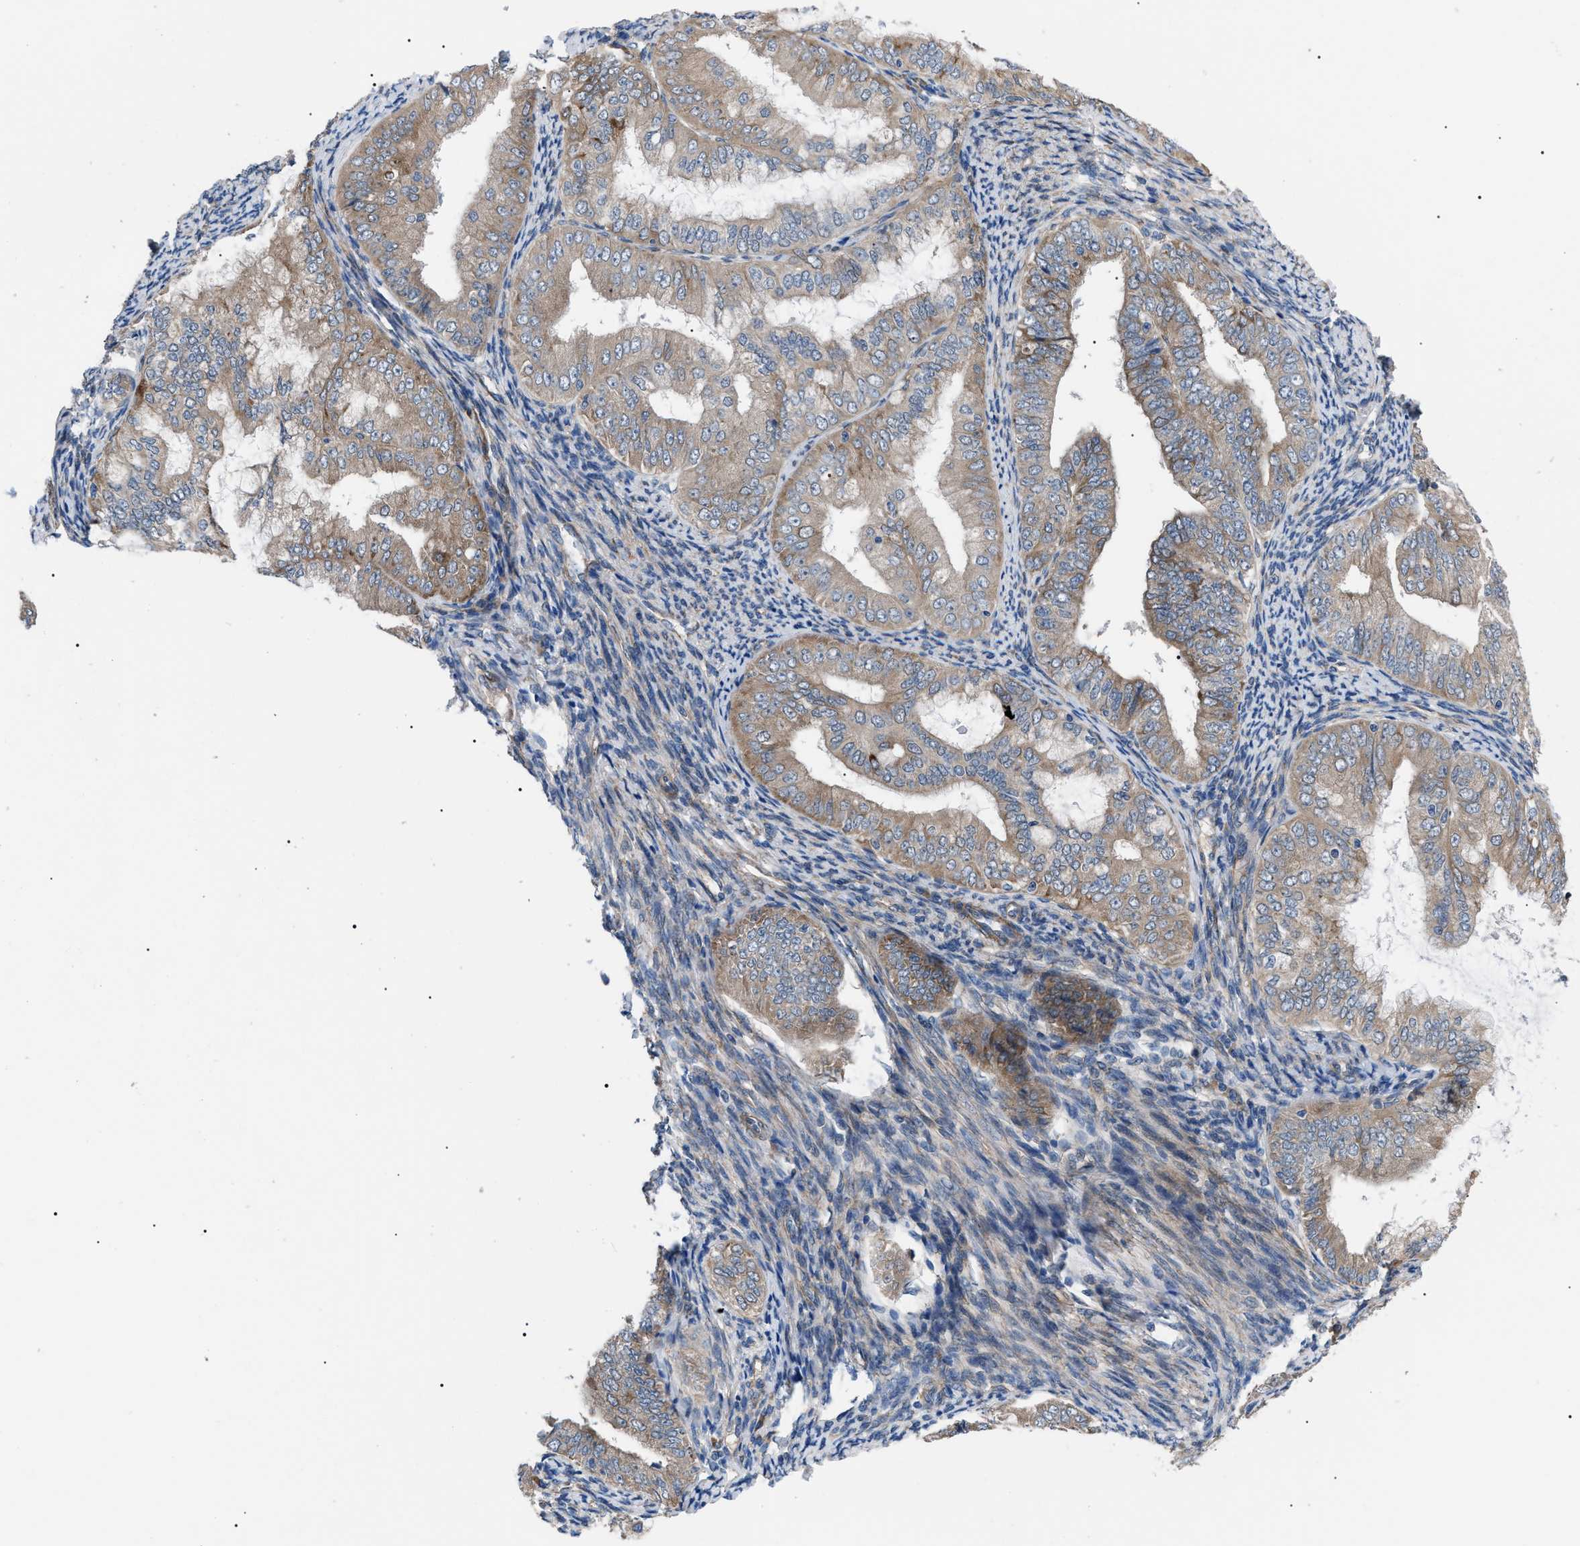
{"staining": {"intensity": "weak", "quantity": ">75%", "location": "cytoplasmic/membranous"}, "tissue": "endometrial cancer", "cell_type": "Tumor cells", "image_type": "cancer", "snomed": [{"axis": "morphology", "description": "Adenocarcinoma, NOS"}, {"axis": "topography", "description": "Endometrium"}], "caption": "An image of endometrial adenocarcinoma stained for a protein shows weak cytoplasmic/membranous brown staining in tumor cells. (DAB IHC, brown staining for protein, blue staining for nuclei).", "gene": "MYO10", "patient": {"sex": "female", "age": 63}}